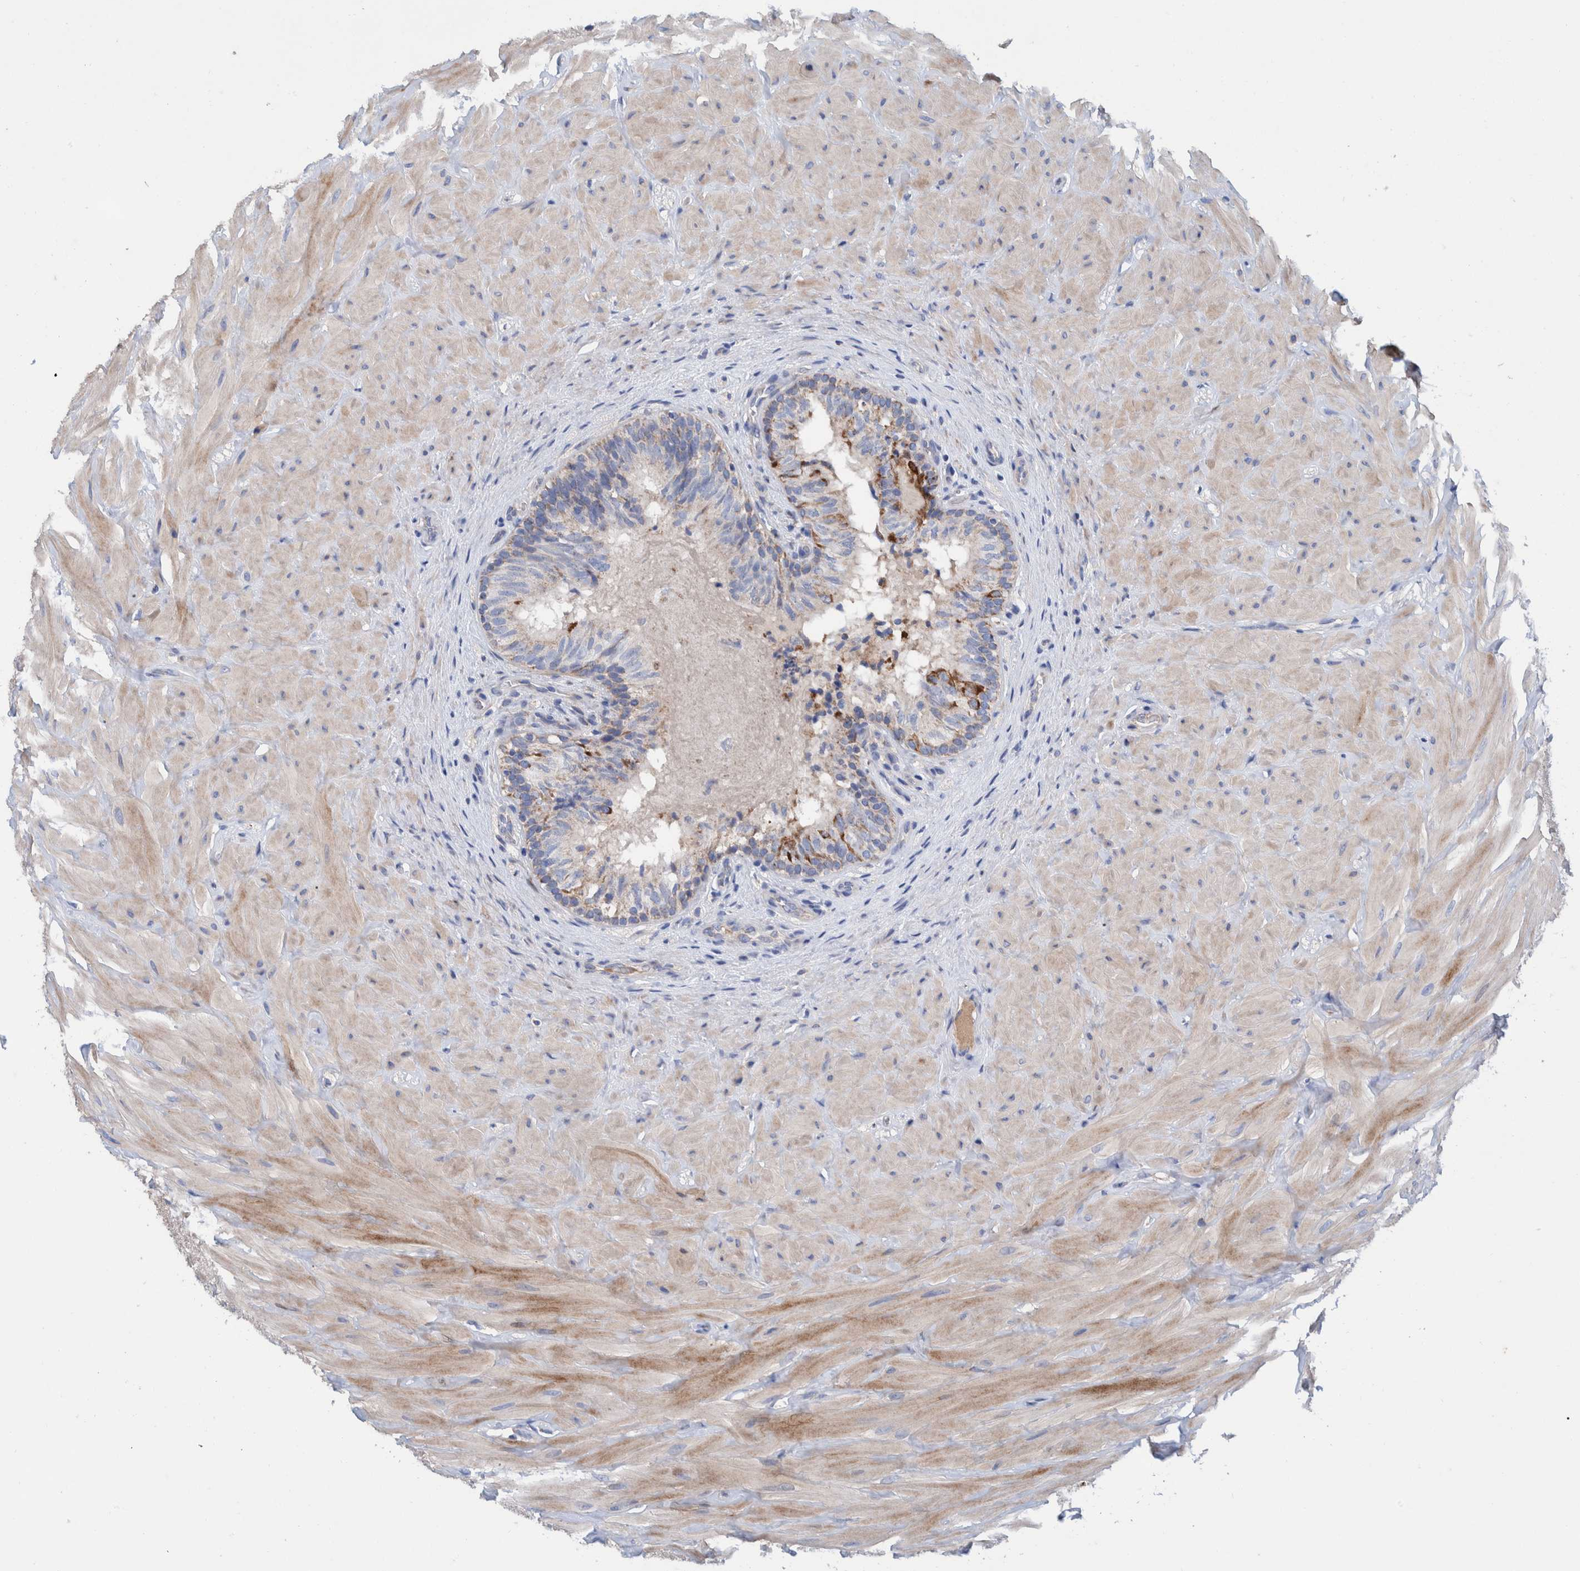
{"staining": {"intensity": "strong", "quantity": "<25%", "location": "cytoplasmic/membranous"}, "tissue": "epididymis", "cell_type": "Glandular cells", "image_type": "normal", "snomed": [{"axis": "morphology", "description": "Normal tissue, NOS"}, {"axis": "topography", "description": "Soft tissue"}, {"axis": "topography", "description": "Epididymis"}], "caption": "Glandular cells show strong cytoplasmic/membranous positivity in about <25% of cells in unremarkable epididymis. (Stains: DAB in brown, nuclei in blue, Microscopy: brightfield microscopy at high magnification).", "gene": "DECR1", "patient": {"sex": "male", "age": 26}}